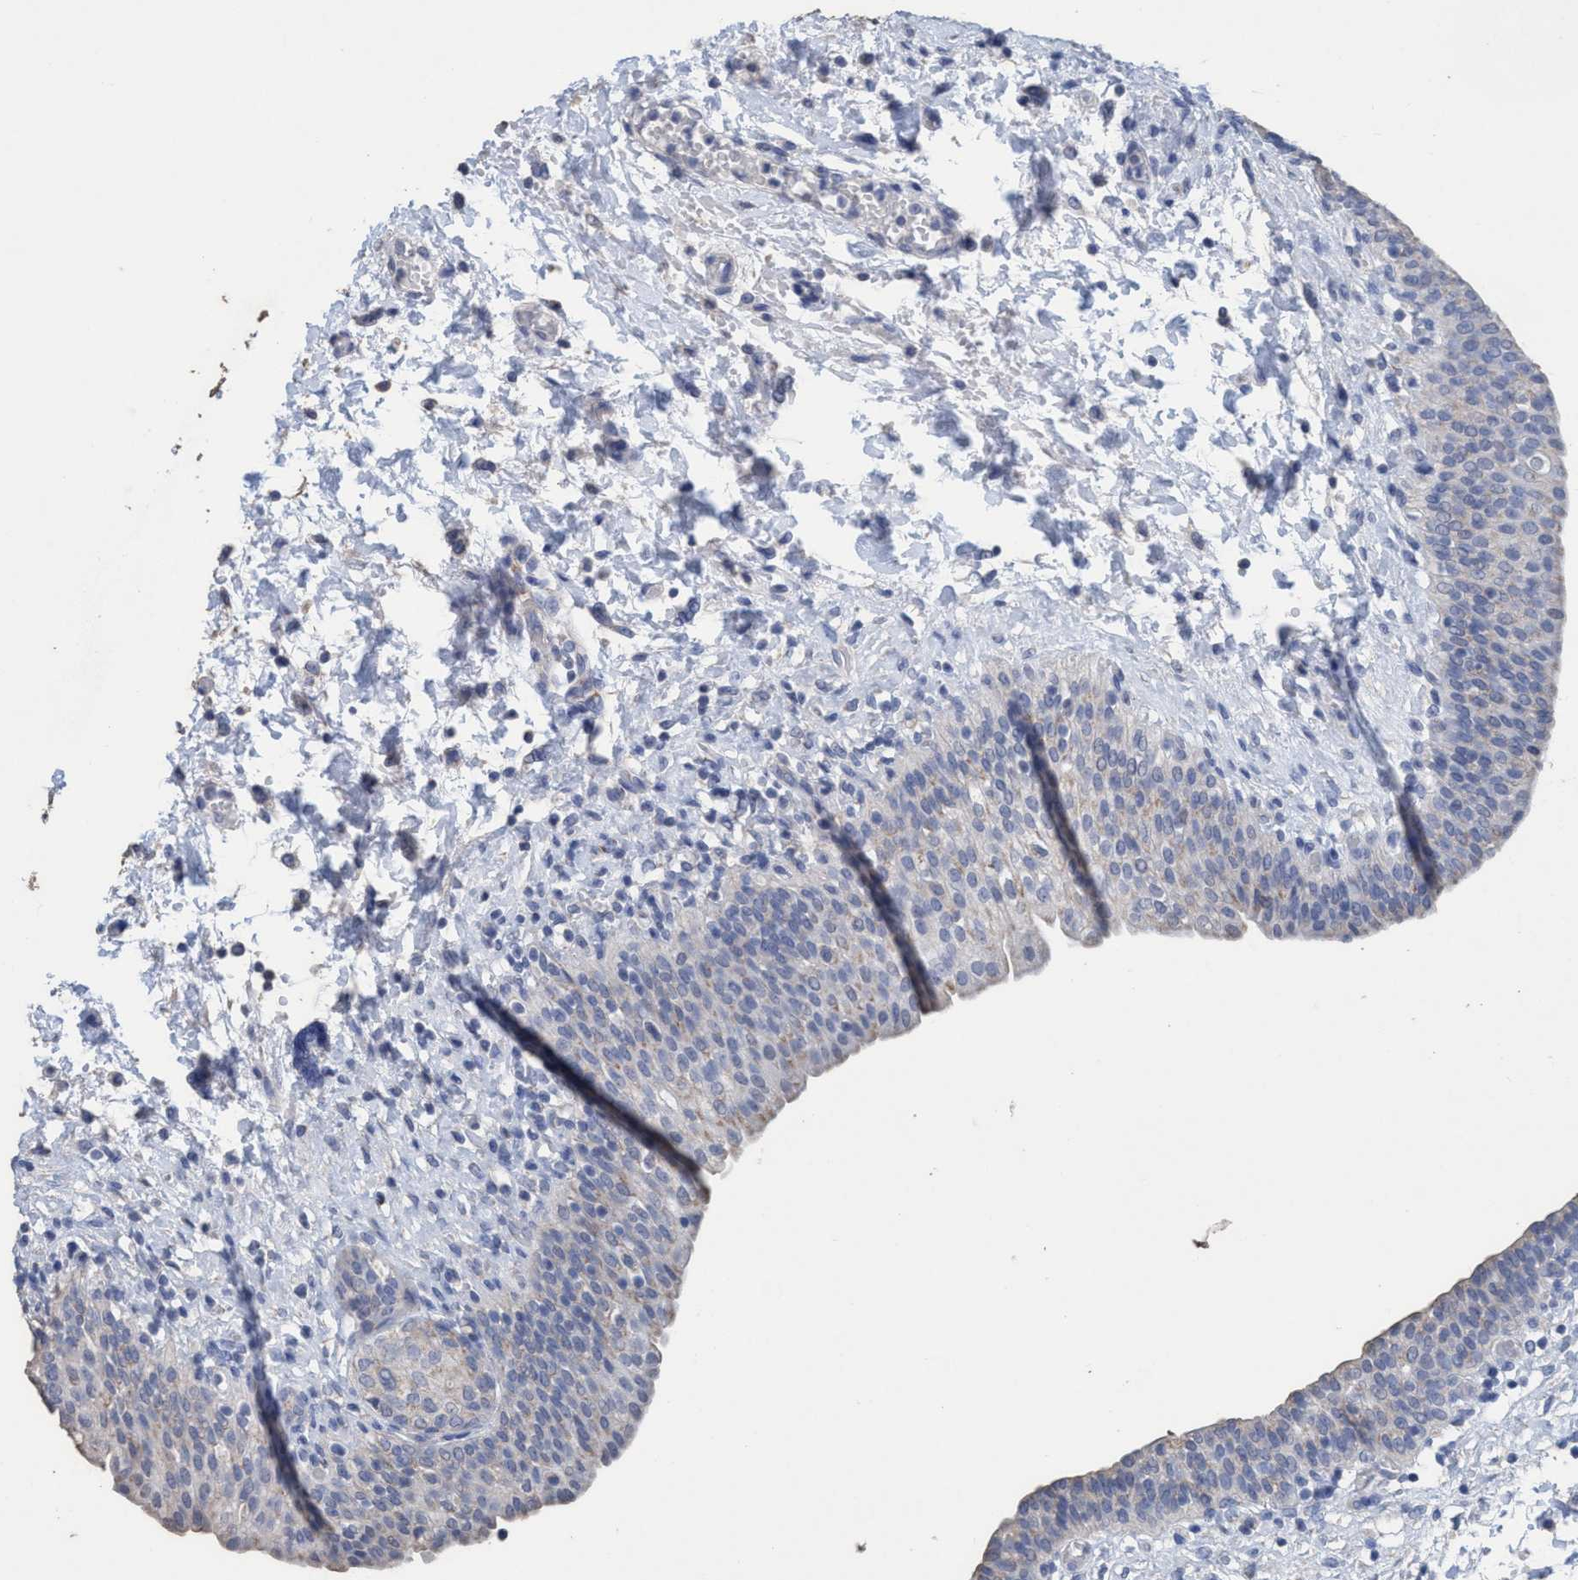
{"staining": {"intensity": "negative", "quantity": "none", "location": "none"}, "tissue": "urinary bladder", "cell_type": "Urothelial cells", "image_type": "normal", "snomed": [{"axis": "morphology", "description": "Normal tissue, NOS"}, {"axis": "topography", "description": "Urinary bladder"}], "caption": "This is an immunohistochemistry (IHC) image of unremarkable human urinary bladder. There is no expression in urothelial cells.", "gene": "RSAD1", "patient": {"sex": "male", "age": 55}}